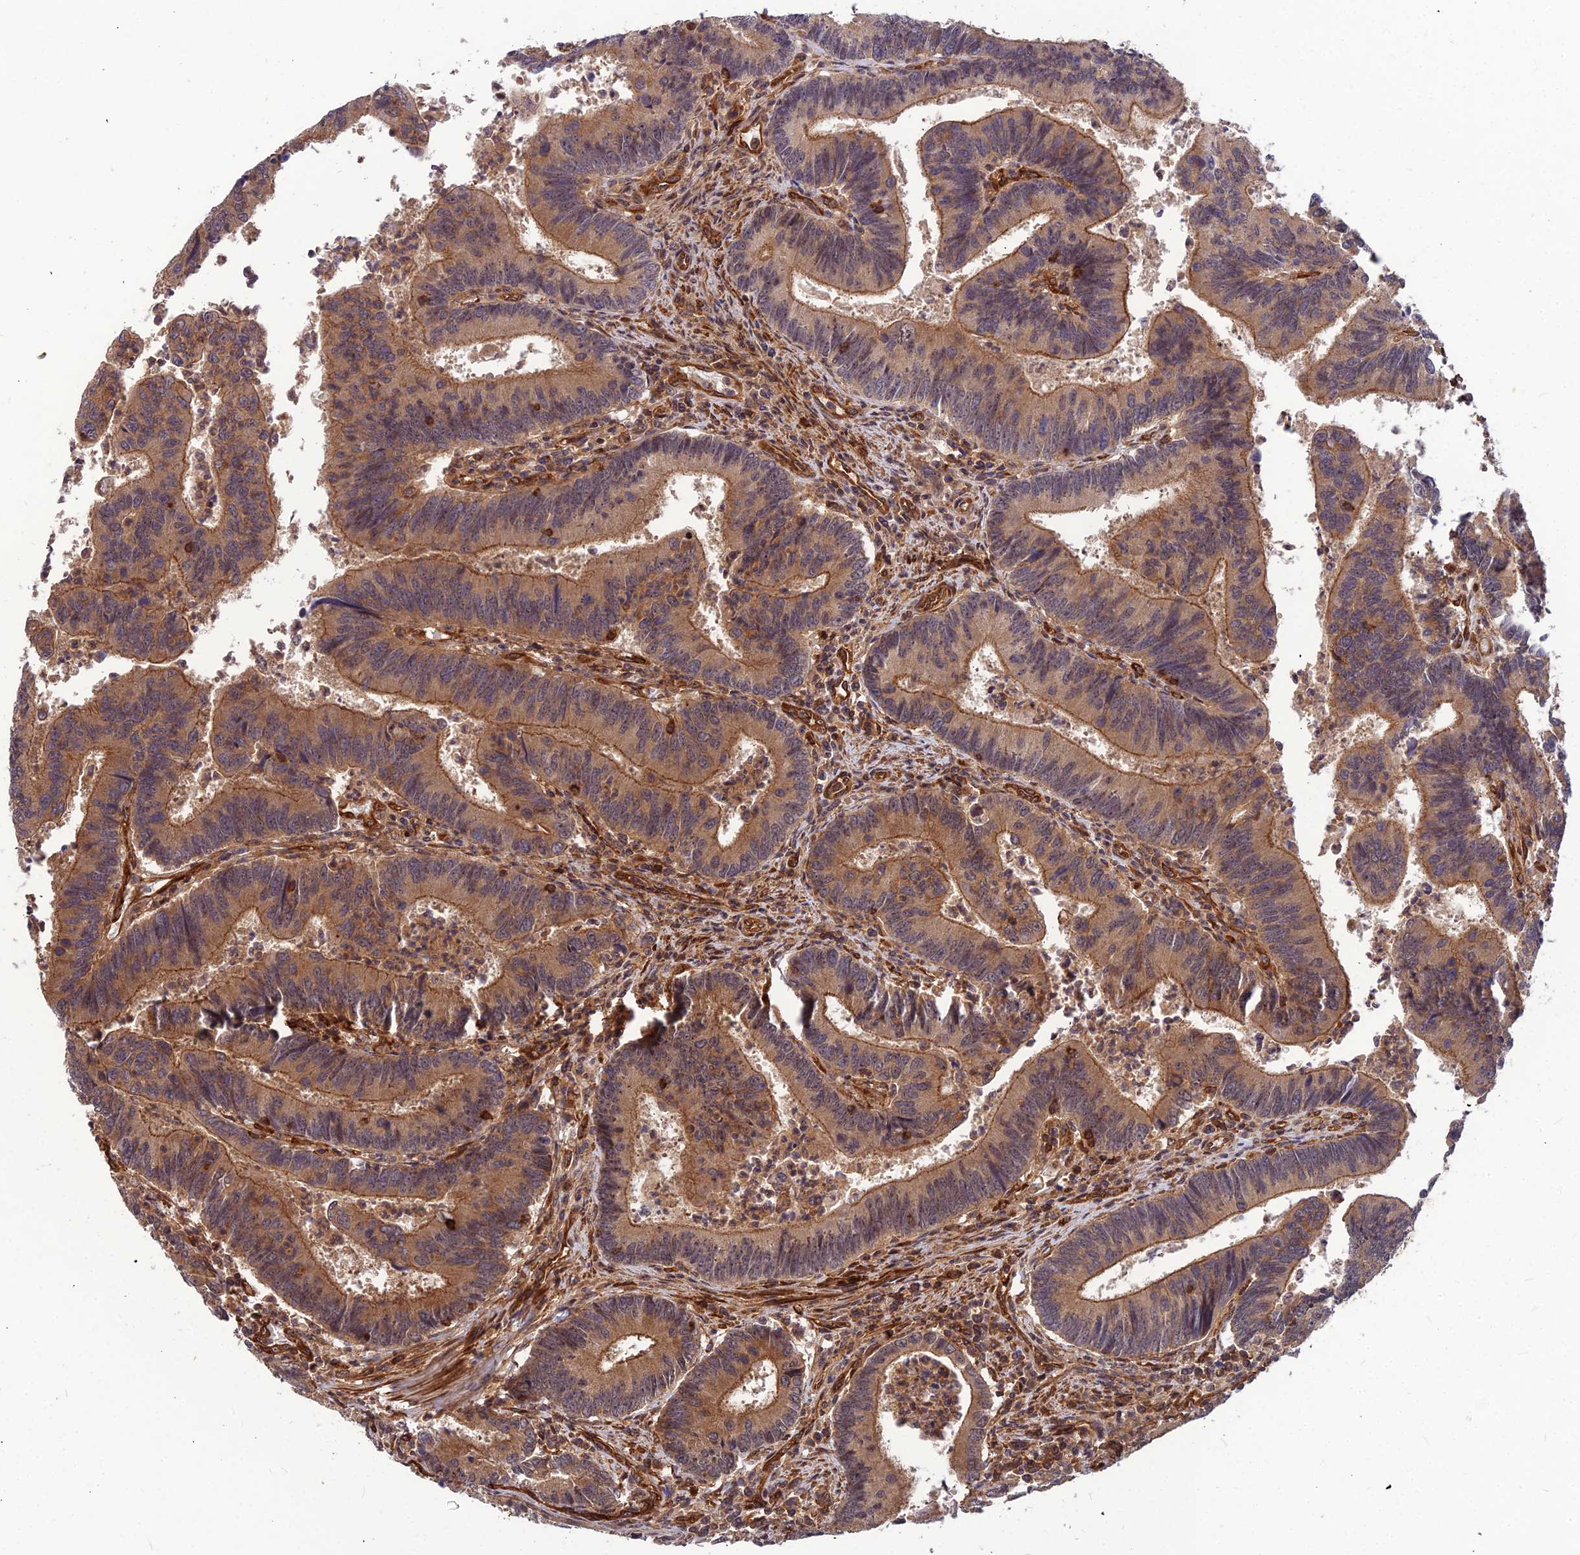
{"staining": {"intensity": "moderate", "quantity": ">75%", "location": "cytoplasmic/membranous"}, "tissue": "colorectal cancer", "cell_type": "Tumor cells", "image_type": "cancer", "snomed": [{"axis": "morphology", "description": "Adenocarcinoma, NOS"}, {"axis": "topography", "description": "Colon"}], "caption": "Human colorectal cancer (adenocarcinoma) stained for a protein (brown) displays moderate cytoplasmic/membranous positive expression in approximately >75% of tumor cells.", "gene": "ZNF467", "patient": {"sex": "female", "age": 67}}